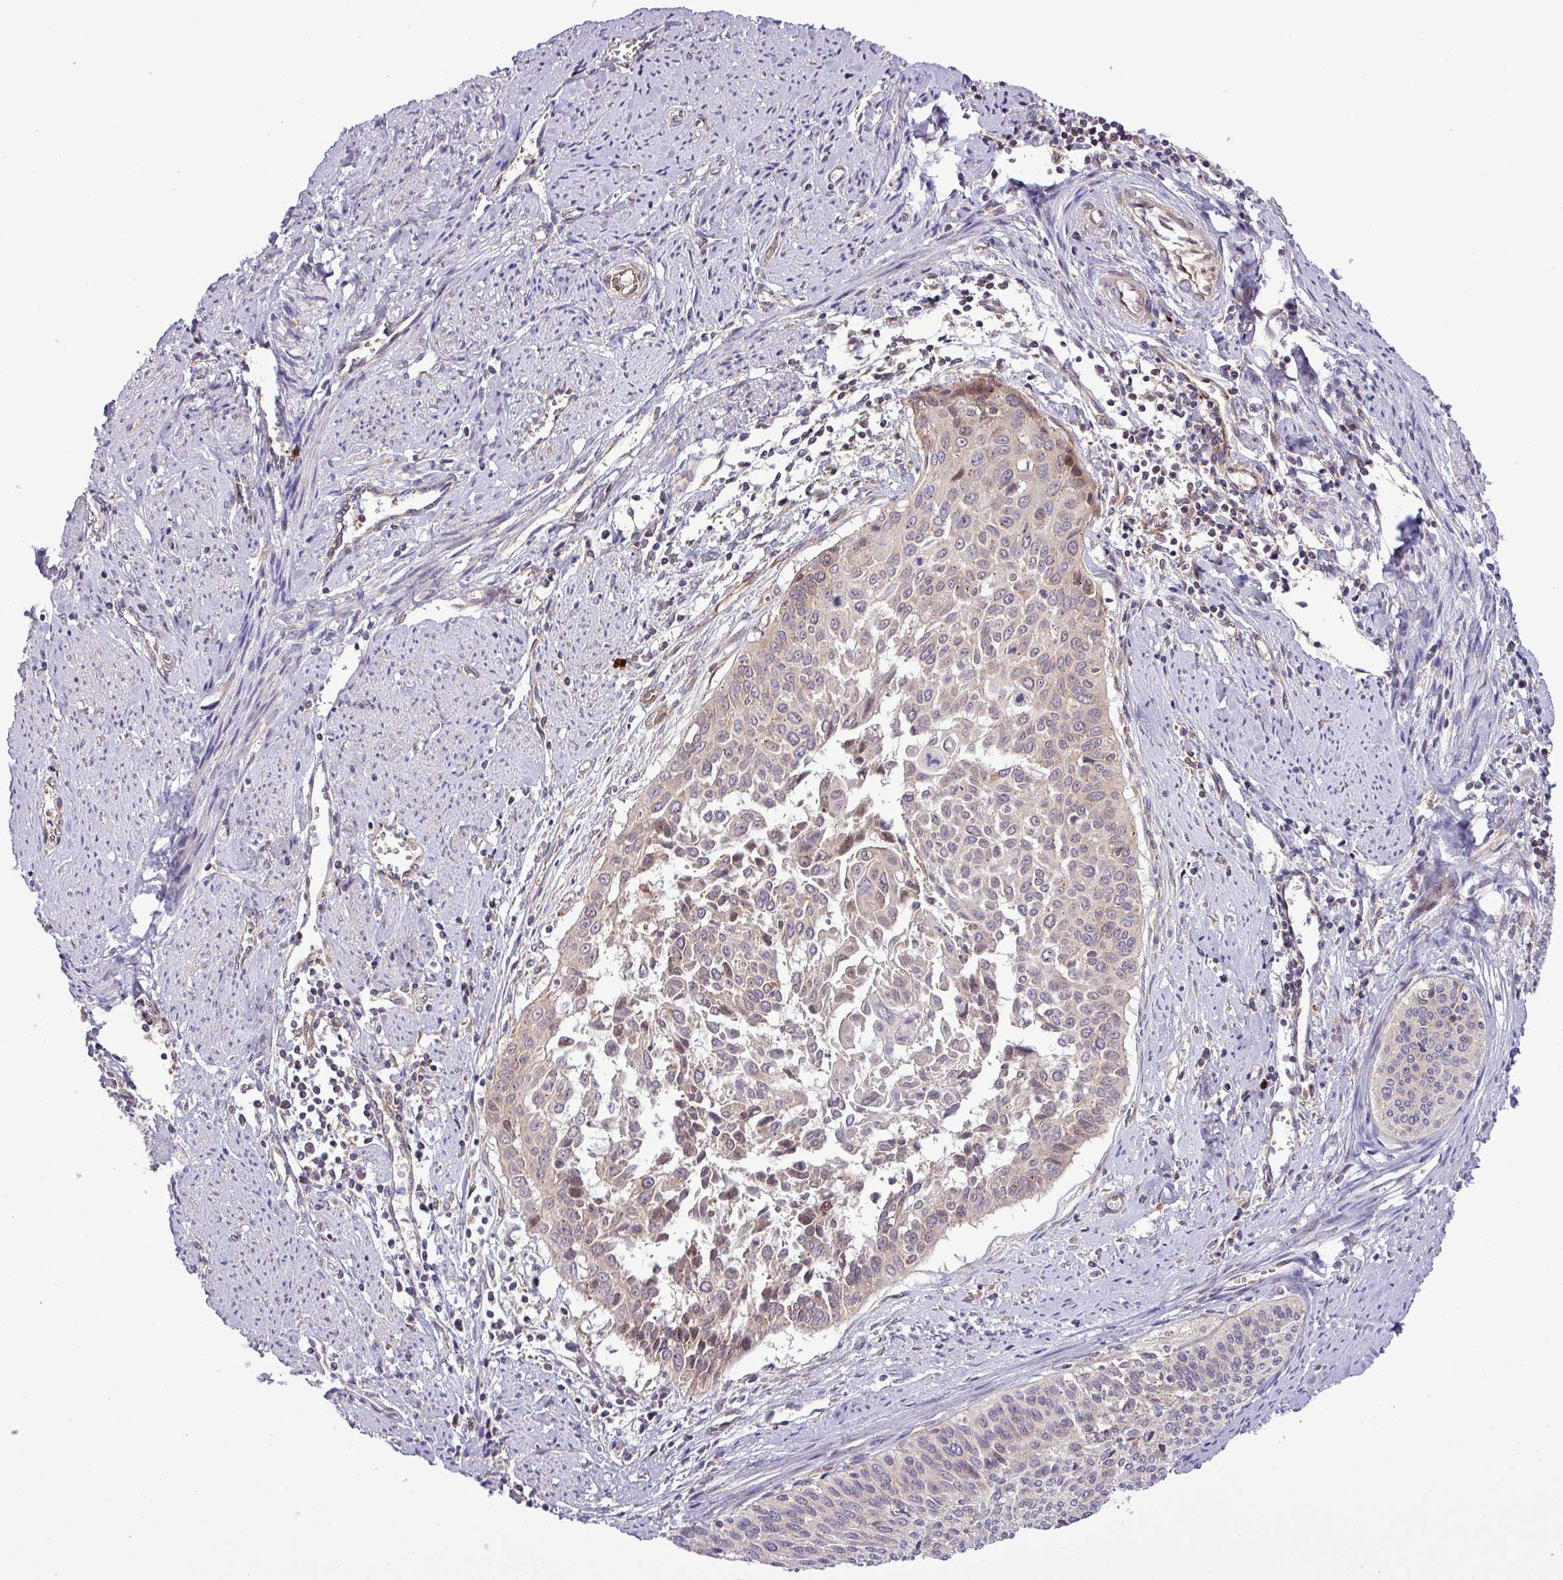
{"staining": {"intensity": "weak", "quantity": "<25%", "location": "nuclear"}, "tissue": "cervical cancer", "cell_type": "Tumor cells", "image_type": "cancer", "snomed": [{"axis": "morphology", "description": "Squamous cell carcinoma, NOS"}, {"axis": "topography", "description": "Cervix"}], "caption": "Micrograph shows no protein positivity in tumor cells of cervical cancer tissue. (IHC, brightfield microscopy, high magnification).", "gene": "FAM222B", "patient": {"sex": "female", "age": 55}}